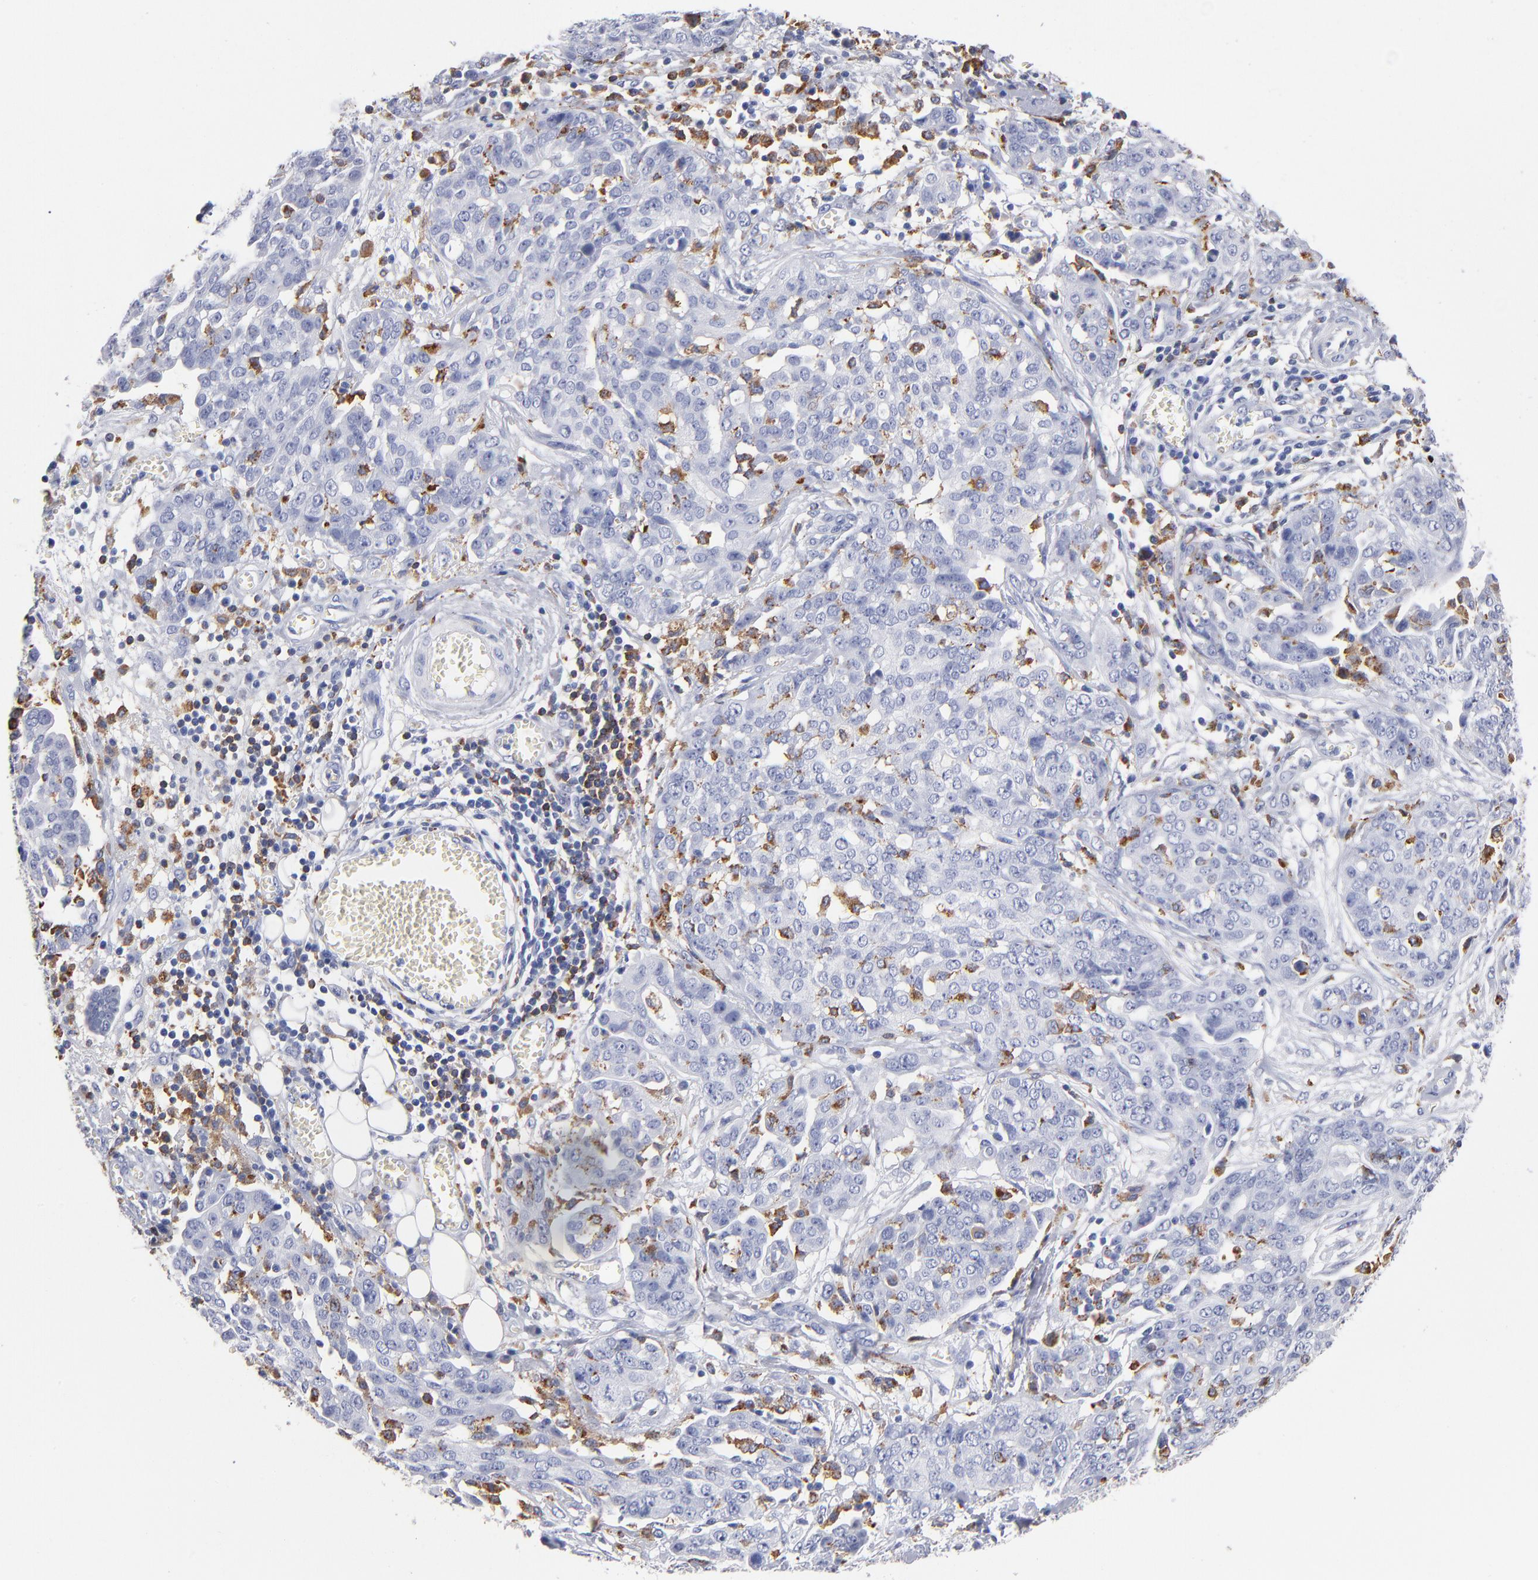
{"staining": {"intensity": "negative", "quantity": "none", "location": "none"}, "tissue": "ovarian cancer", "cell_type": "Tumor cells", "image_type": "cancer", "snomed": [{"axis": "morphology", "description": "Cystadenocarcinoma, serous, NOS"}, {"axis": "topography", "description": "Soft tissue"}, {"axis": "topography", "description": "Ovary"}], "caption": "This histopathology image is of ovarian serous cystadenocarcinoma stained with IHC to label a protein in brown with the nuclei are counter-stained blue. There is no staining in tumor cells.", "gene": "CD180", "patient": {"sex": "female", "age": 57}}